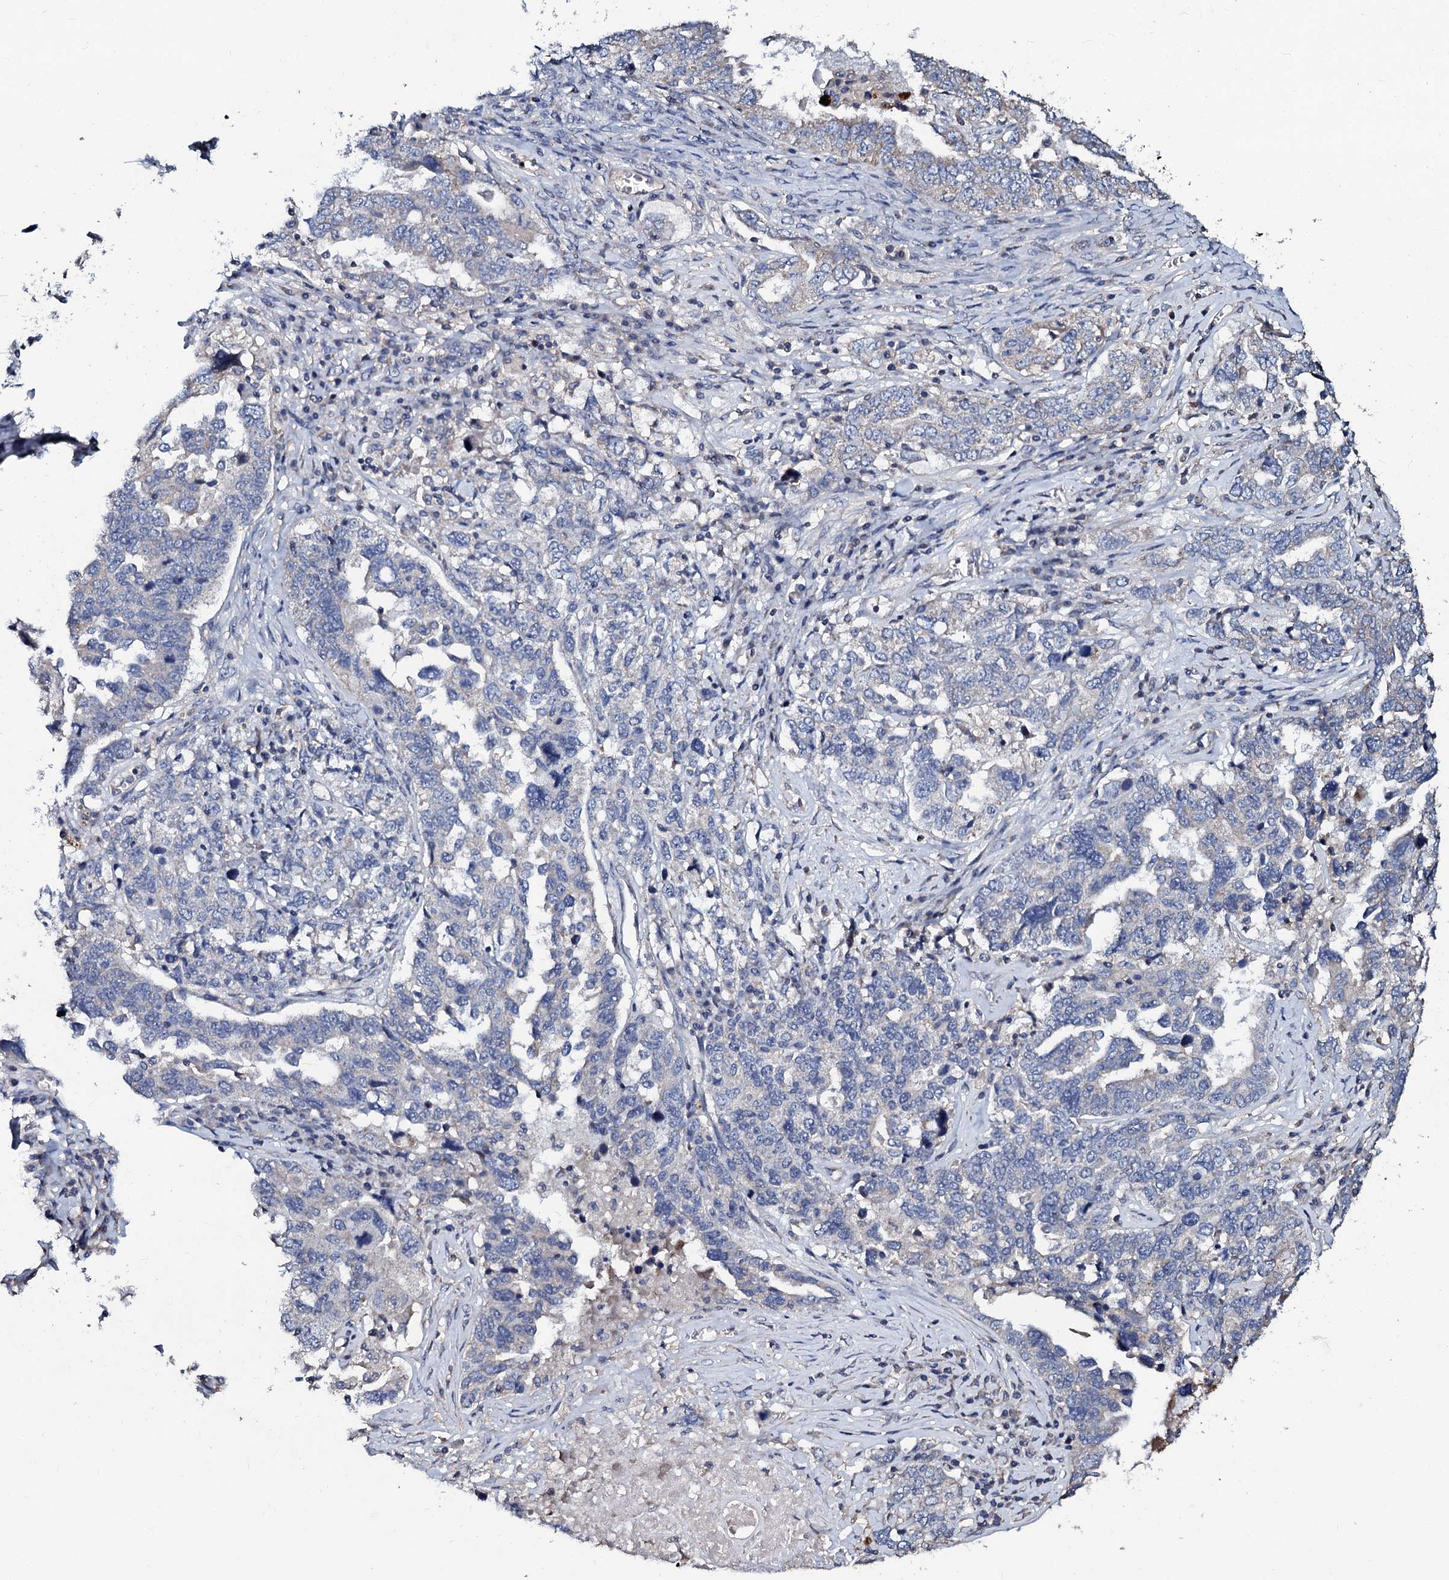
{"staining": {"intensity": "negative", "quantity": "none", "location": "none"}, "tissue": "ovarian cancer", "cell_type": "Tumor cells", "image_type": "cancer", "snomed": [{"axis": "morphology", "description": "Carcinoma, endometroid"}, {"axis": "topography", "description": "Ovary"}], "caption": "Immunohistochemistry of ovarian endometroid carcinoma exhibits no staining in tumor cells.", "gene": "SLC37A4", "patient": {"sex": "female", "age": 62}}